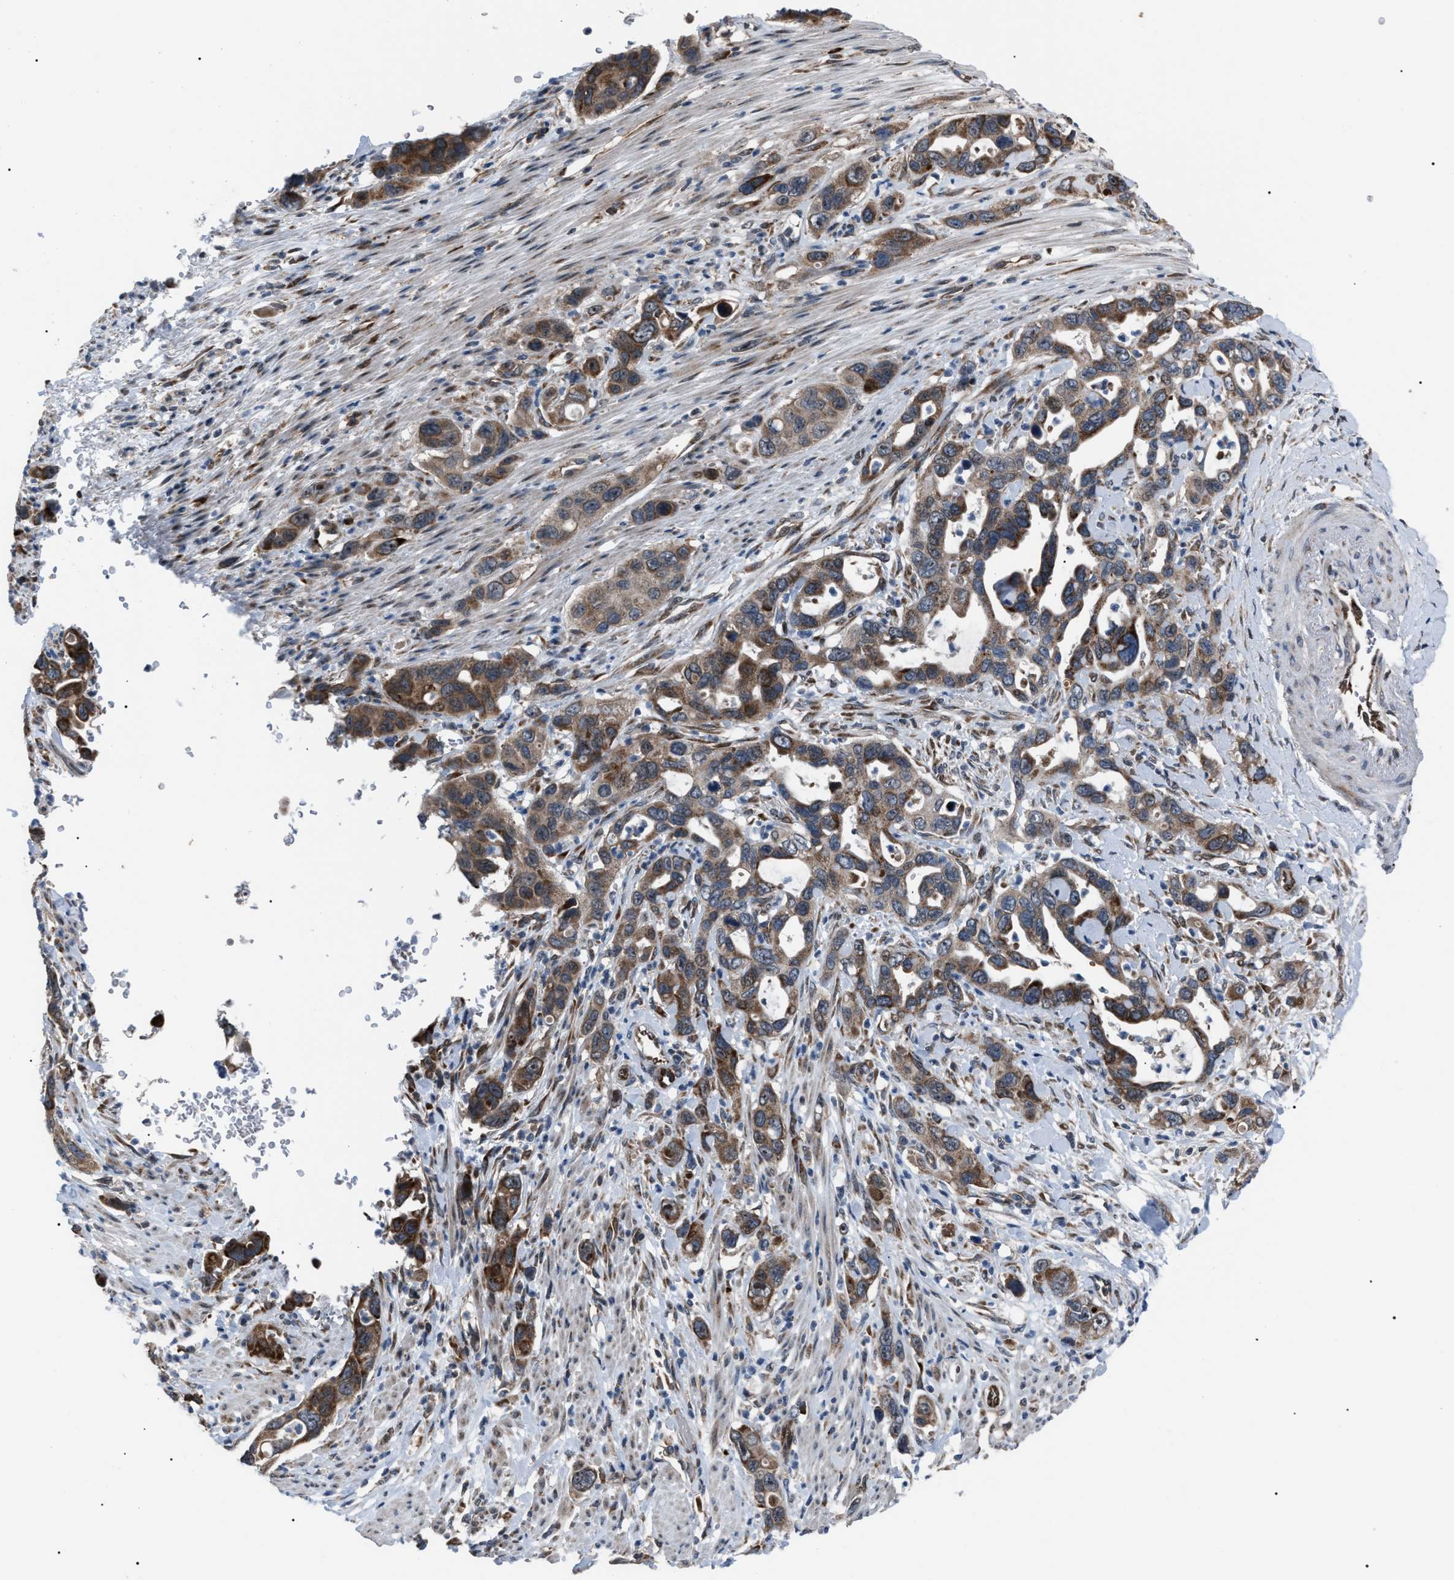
{"staining": {"intensity": "strong", "quantity": ">75%", "location": "cytoplasmic/membranous"}, "tissue": "pancreatic cancer", "cell_type": "Tumor cells", "image_type": "cancer", "snomed": [{"axis": "morphology", "description": "Adenocarcinoma, NOS"}, {"axis": "topography", "description": "Pancreas"}], "caption": "Tumor cells demonstrate high levels of strong cytoplasmic/membranous staining in approximately >75% of cells in human adenocarcinoma (pancreatic). Using DAB (3,3'-diaminobenzidine) (brown) and hematoxylin (blue) stains, captured at high magnification using brightfield microscopy.", "gene": "AGO2", "patient": {"sex": "female", "age": 70}}